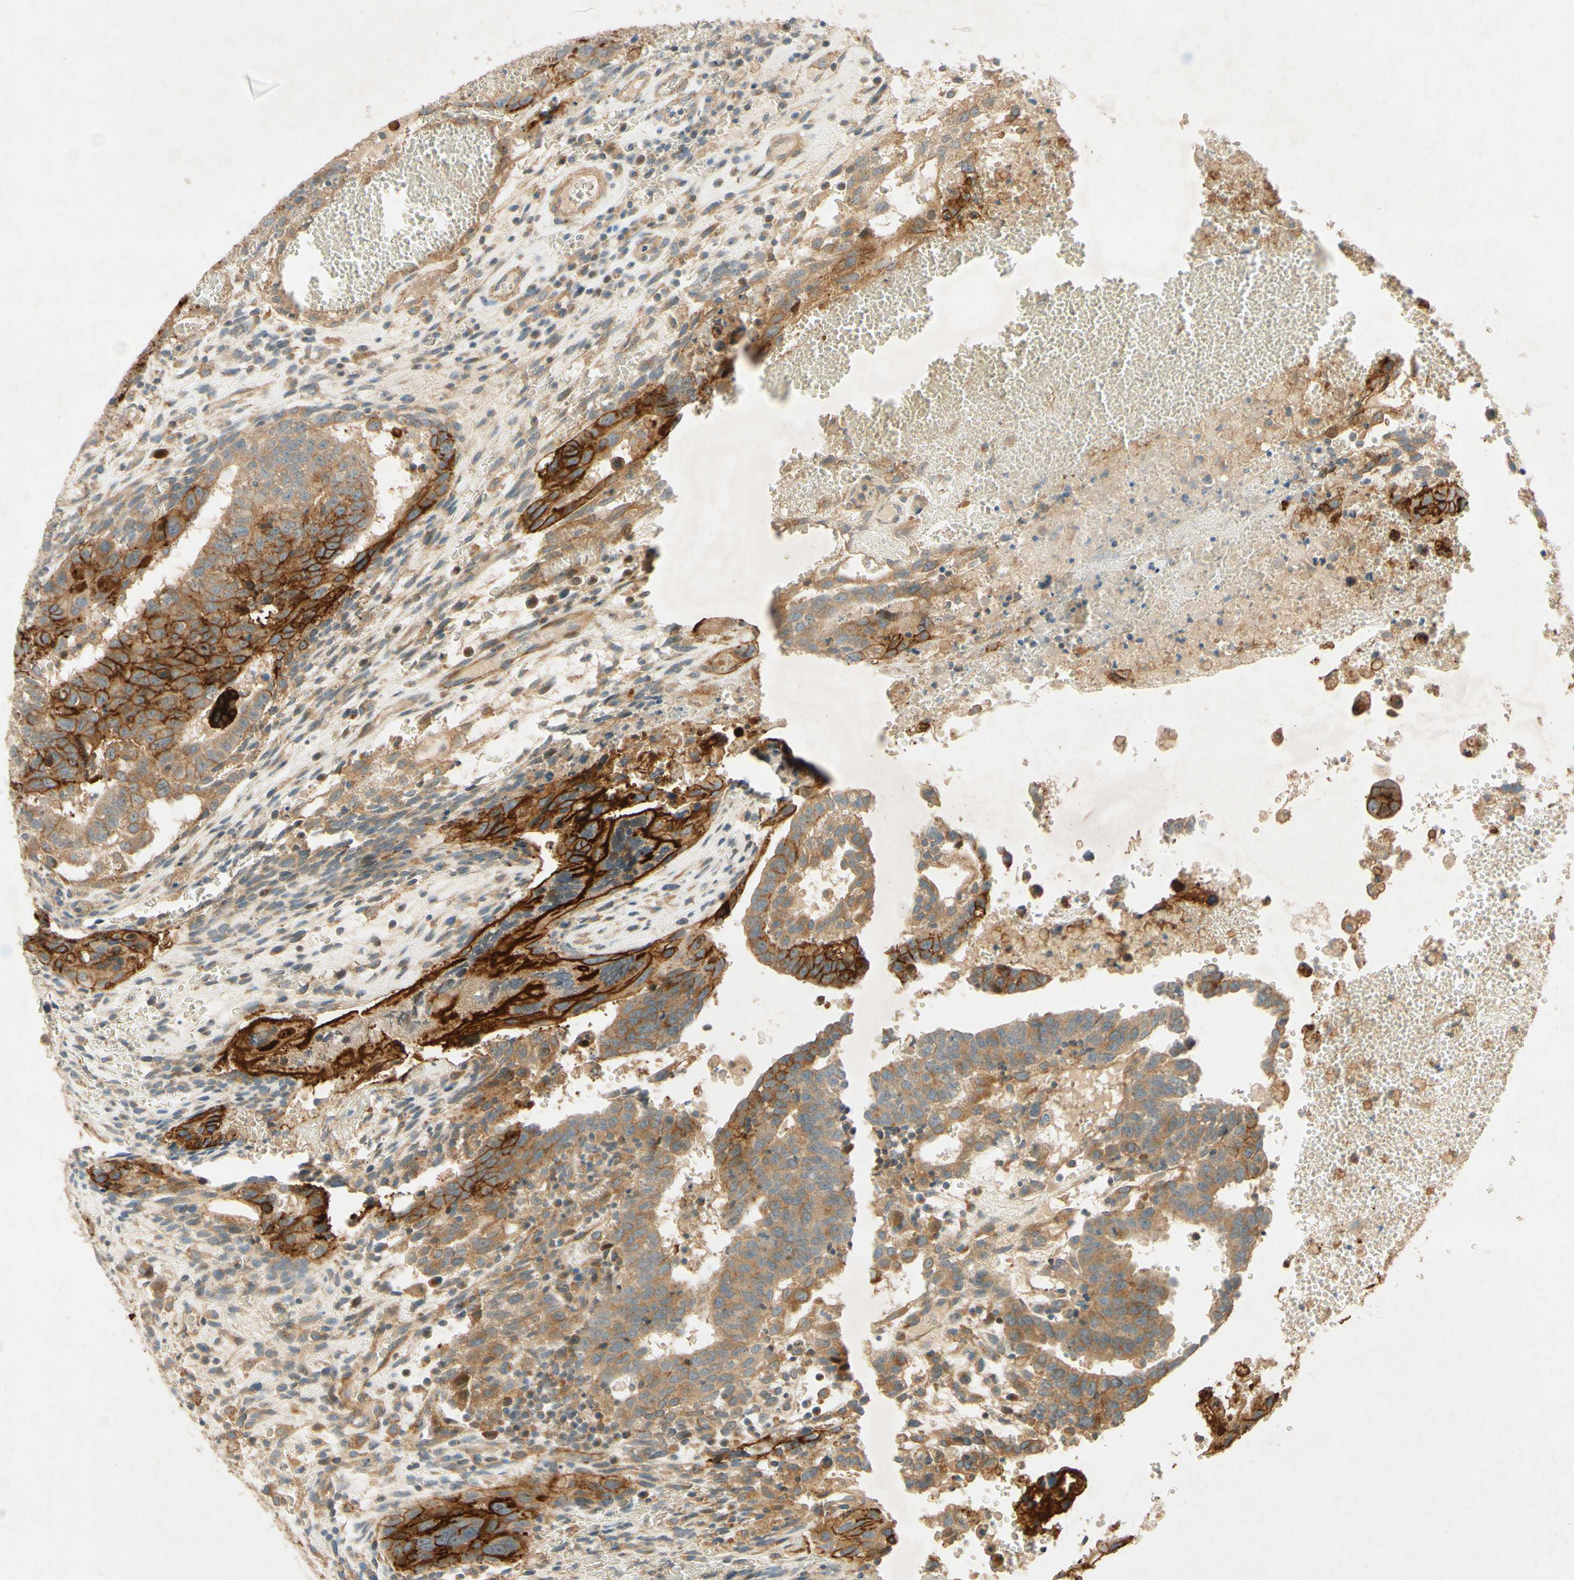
{"staining": {"intensity": "strong", "quantity": "25%-75%", "location": "cytoplasmic/membranous"}, "tissue": "testis cancer", "cell_type": "Tumor cells", "image_type": "cancer", "snomed": [{"axis": "morphology", "description": "Seminoma, NOS"}, {"axis": "morphology", "description": "Carcinoma, Embryonal, NOS"}, {"axis": "topography", "description": "Testis"}], "caption": "Seminoma (testis) tissue reveals strong cytoplasmic/membranous expression in approximately 25%-75% of tumor cells", "gene": "ADAM17", "patient": {"sex": "male", "age": 52}}